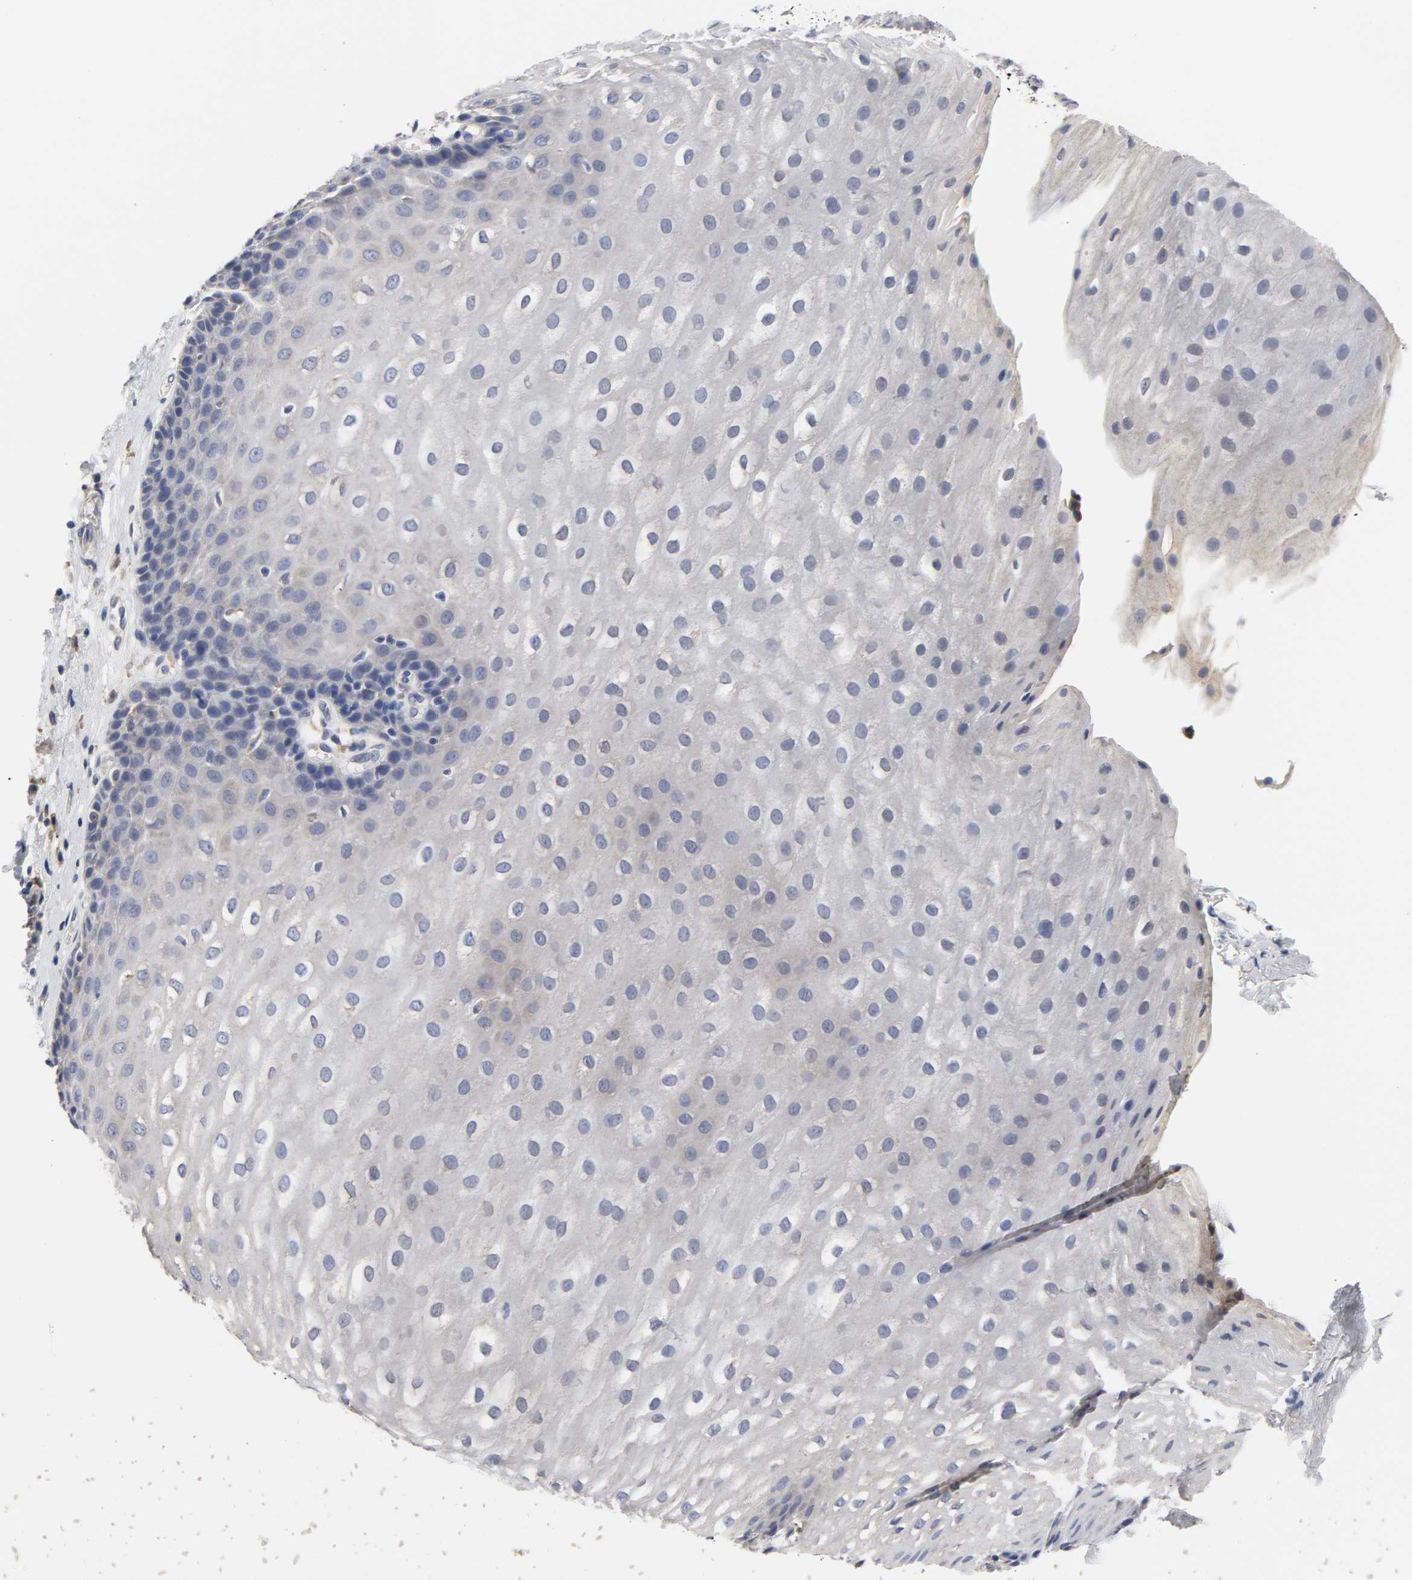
{"staining": {"intensity": "weak", "quantity": "<25%", "location": "cytoplasmic/membranous"}, "tissue": "esophagus", "cell_type": "Squamous epithelial cells", "image_type": "normal", "snomed": [{"axis": "morphology", "description": "Normal tissue, NOS"}, {"axis": "topography", "description": "Esophagus"}], "caption": "Squamous epithelial cells show no significant protein expression in normal esophagus. (Brightfield microscopy of DAB IHC at high magnification).", "gene": "HCK", "patient": {"sex": "male", "age": 48}}